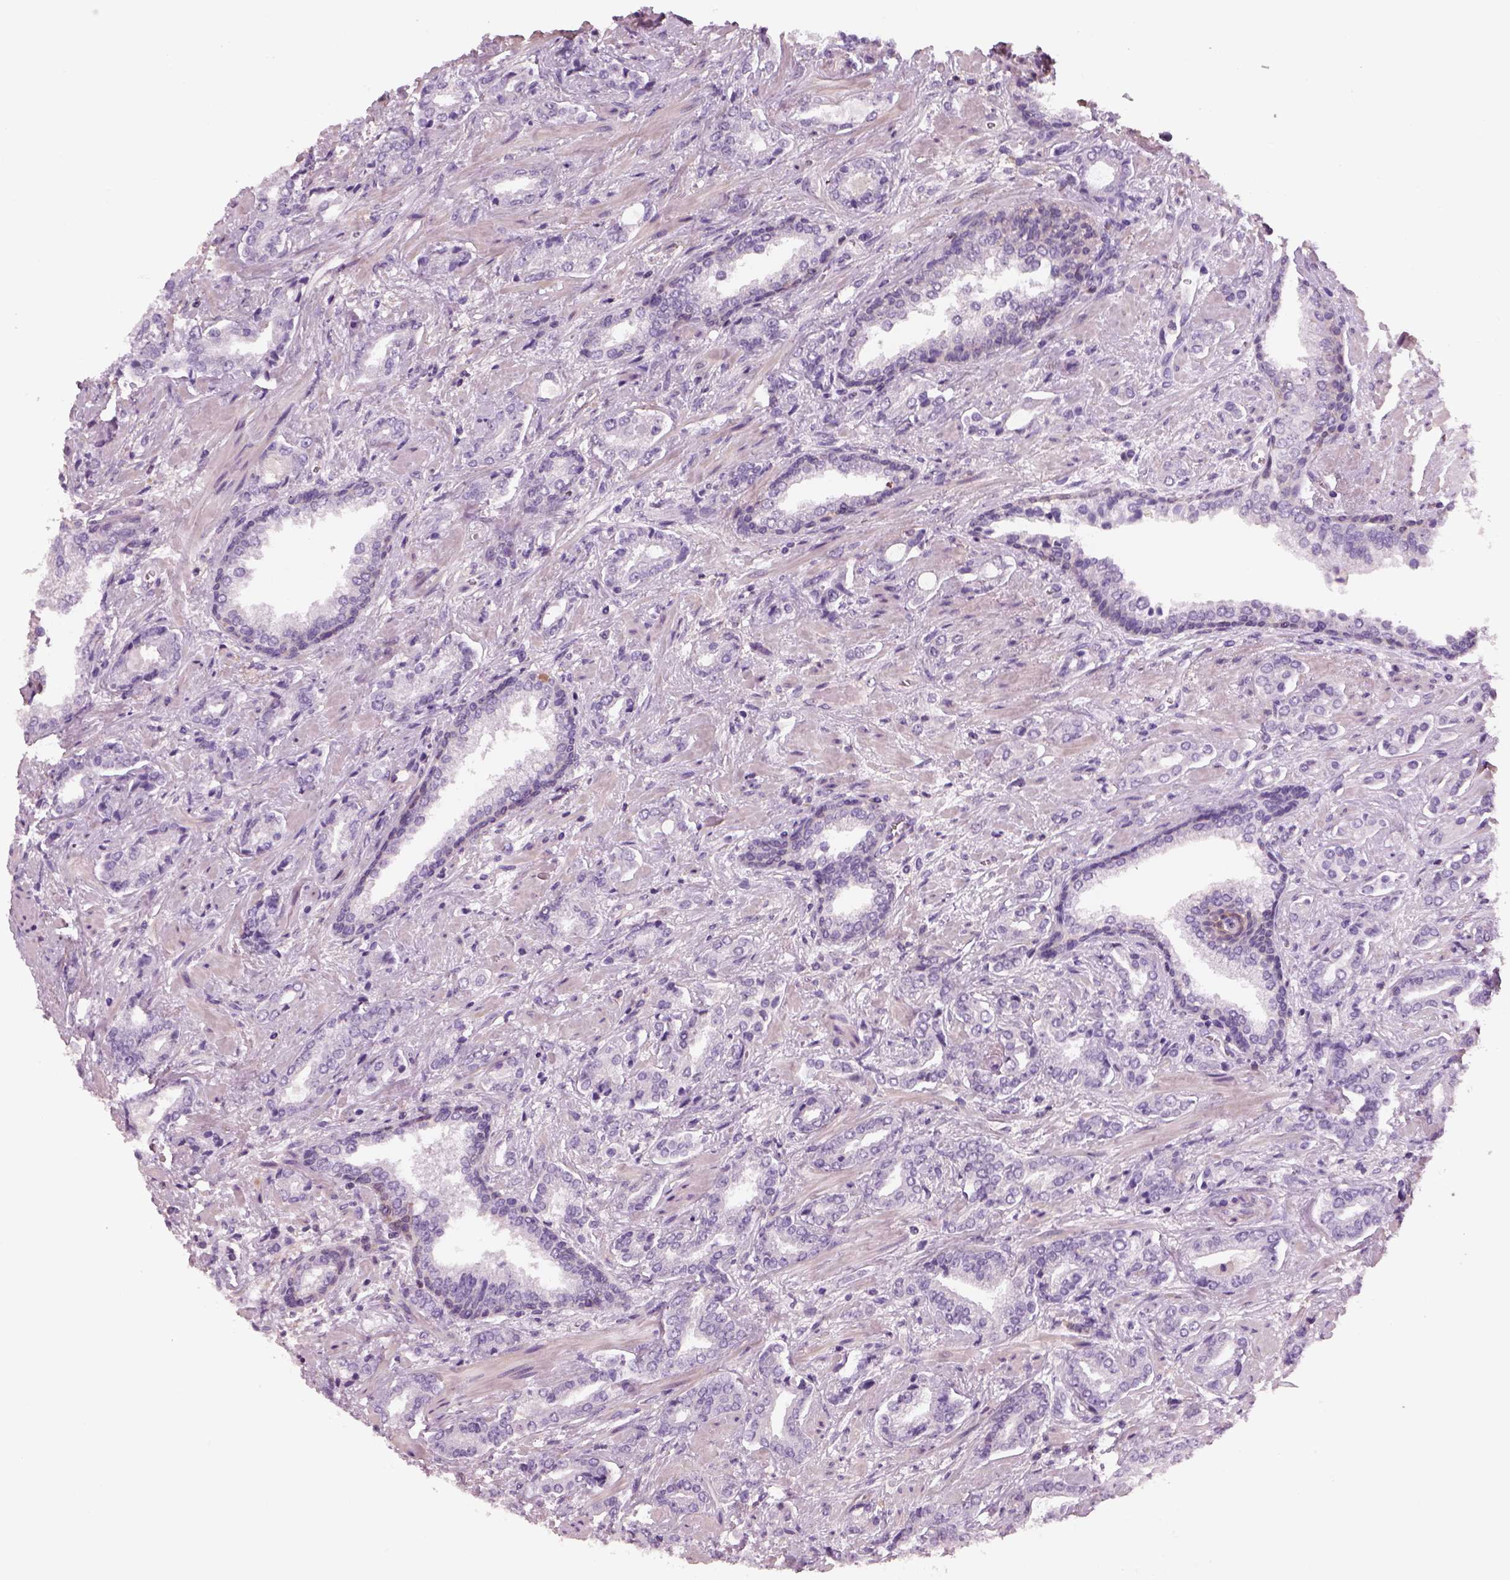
{"staining": {"intensity": "negative", "quantity": "none", "location": "none"}, "tissue": "prostate cancer", "cell_type": "Tumor cells", "image_type": "cancer", "snomed": [{"axis": "morphology", "description": "Adenocarcinoma, Low grade"}, {"axis": "topography", "description": "Prostate"}], "caption": "Tumor cells show no significant protein positivity in prostate low-grade adenocarcinoma.", "gene": "OTUD6A", "patient": {"sex": "male", "age": 61}}